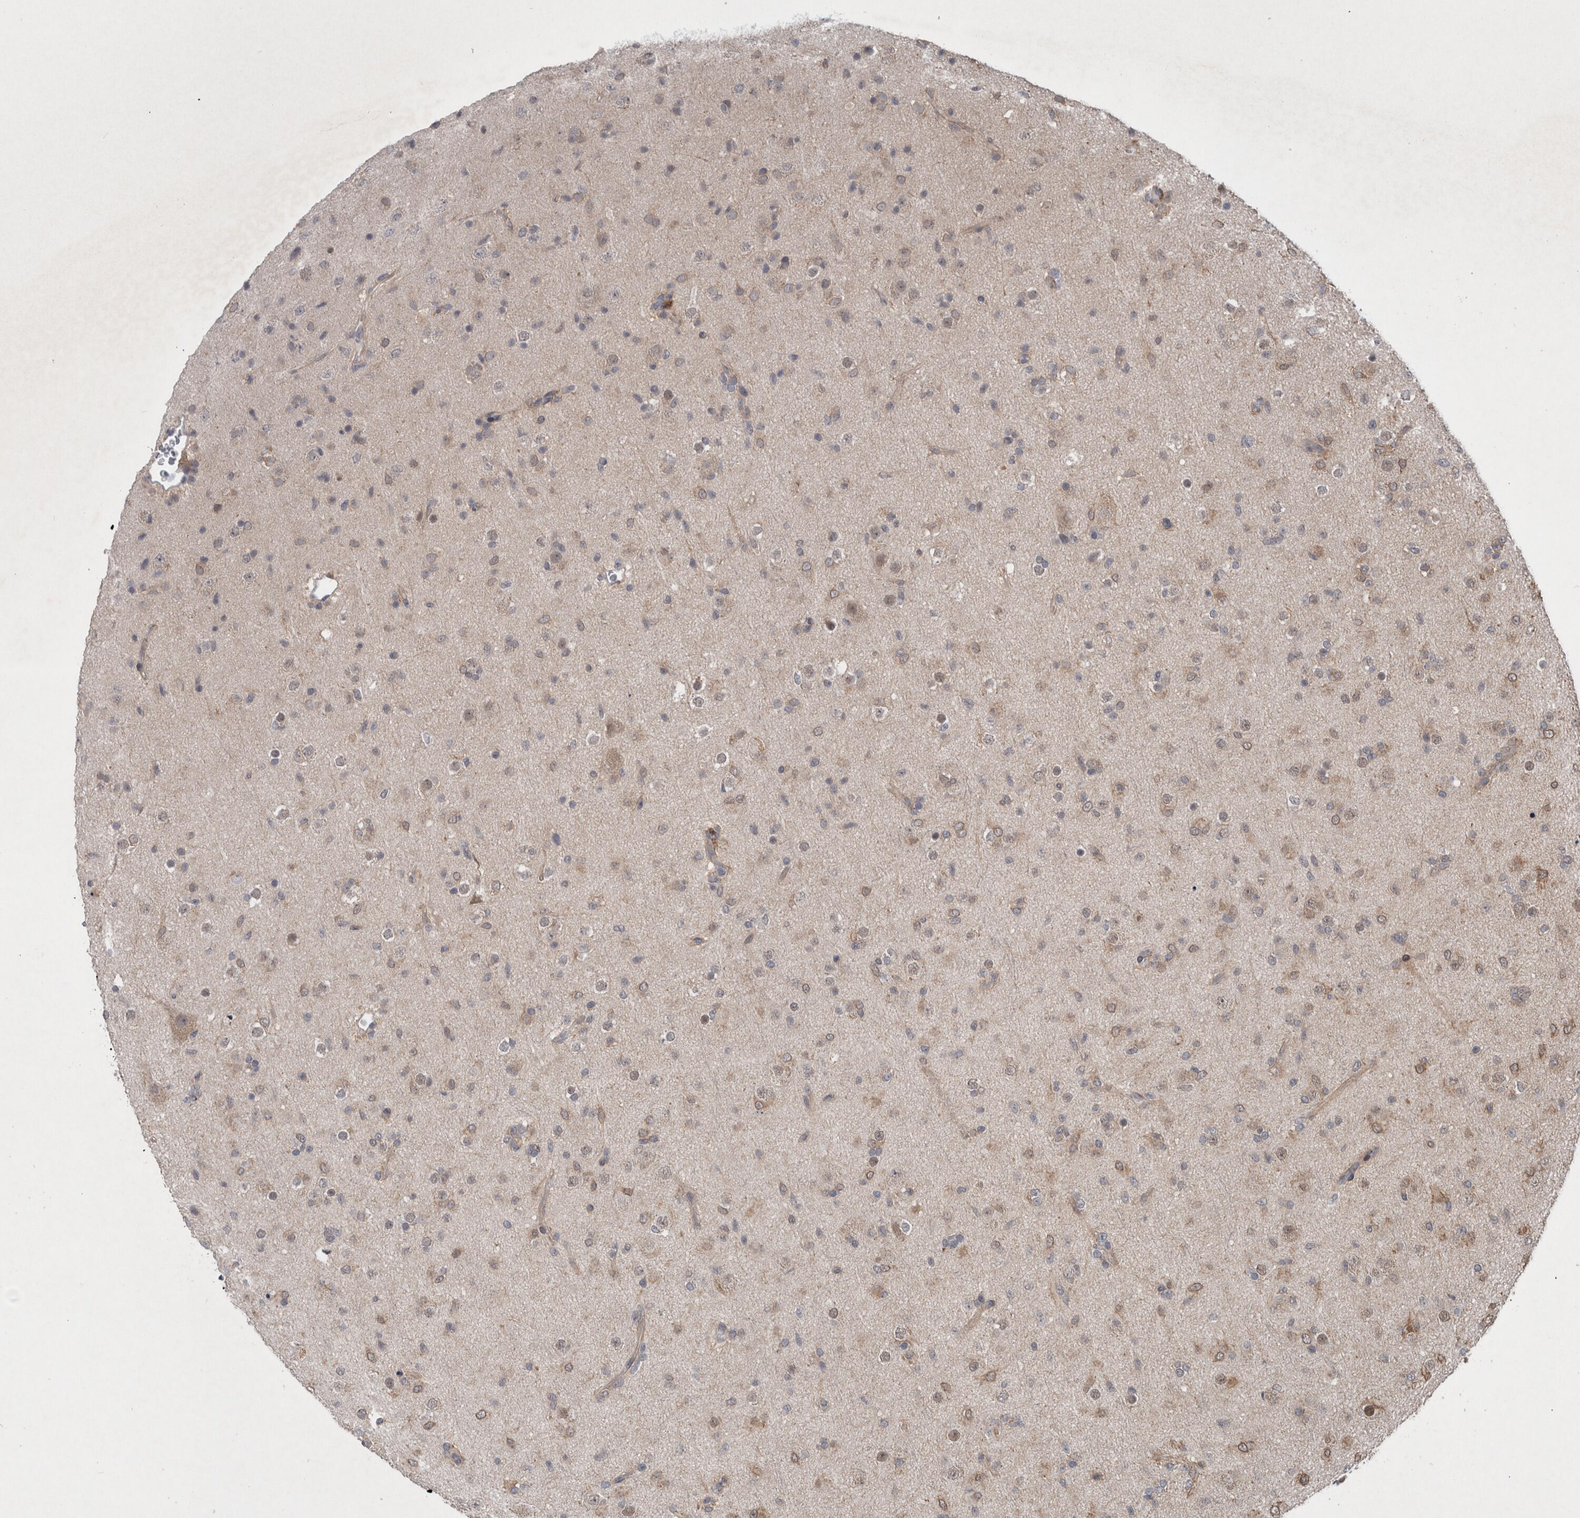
{"staining": {"intensity": "weak", "quantity": "<25%", "location": "cytoplasmic/membranous"}, "tissue": "glioma", "cell_type": "Tumor cells", "image_type": "cancer", "snomed": [{"axis": "morphology", "description": "Glioma, malignant, Low grade"}, {"axis": "topography", "description": "Brain"}], "caption": "Photomicrograph shows no significant protein positivity in tumor cells of malignant low-grade glioma. The staining was performed using DAB to visualize the protein expression in brown, while the nuclei were stained in blue with hematoxylin (Magnification: 20x).", "gene": "GIMAP6", "patient": {"sex": "male", "age": 65}}